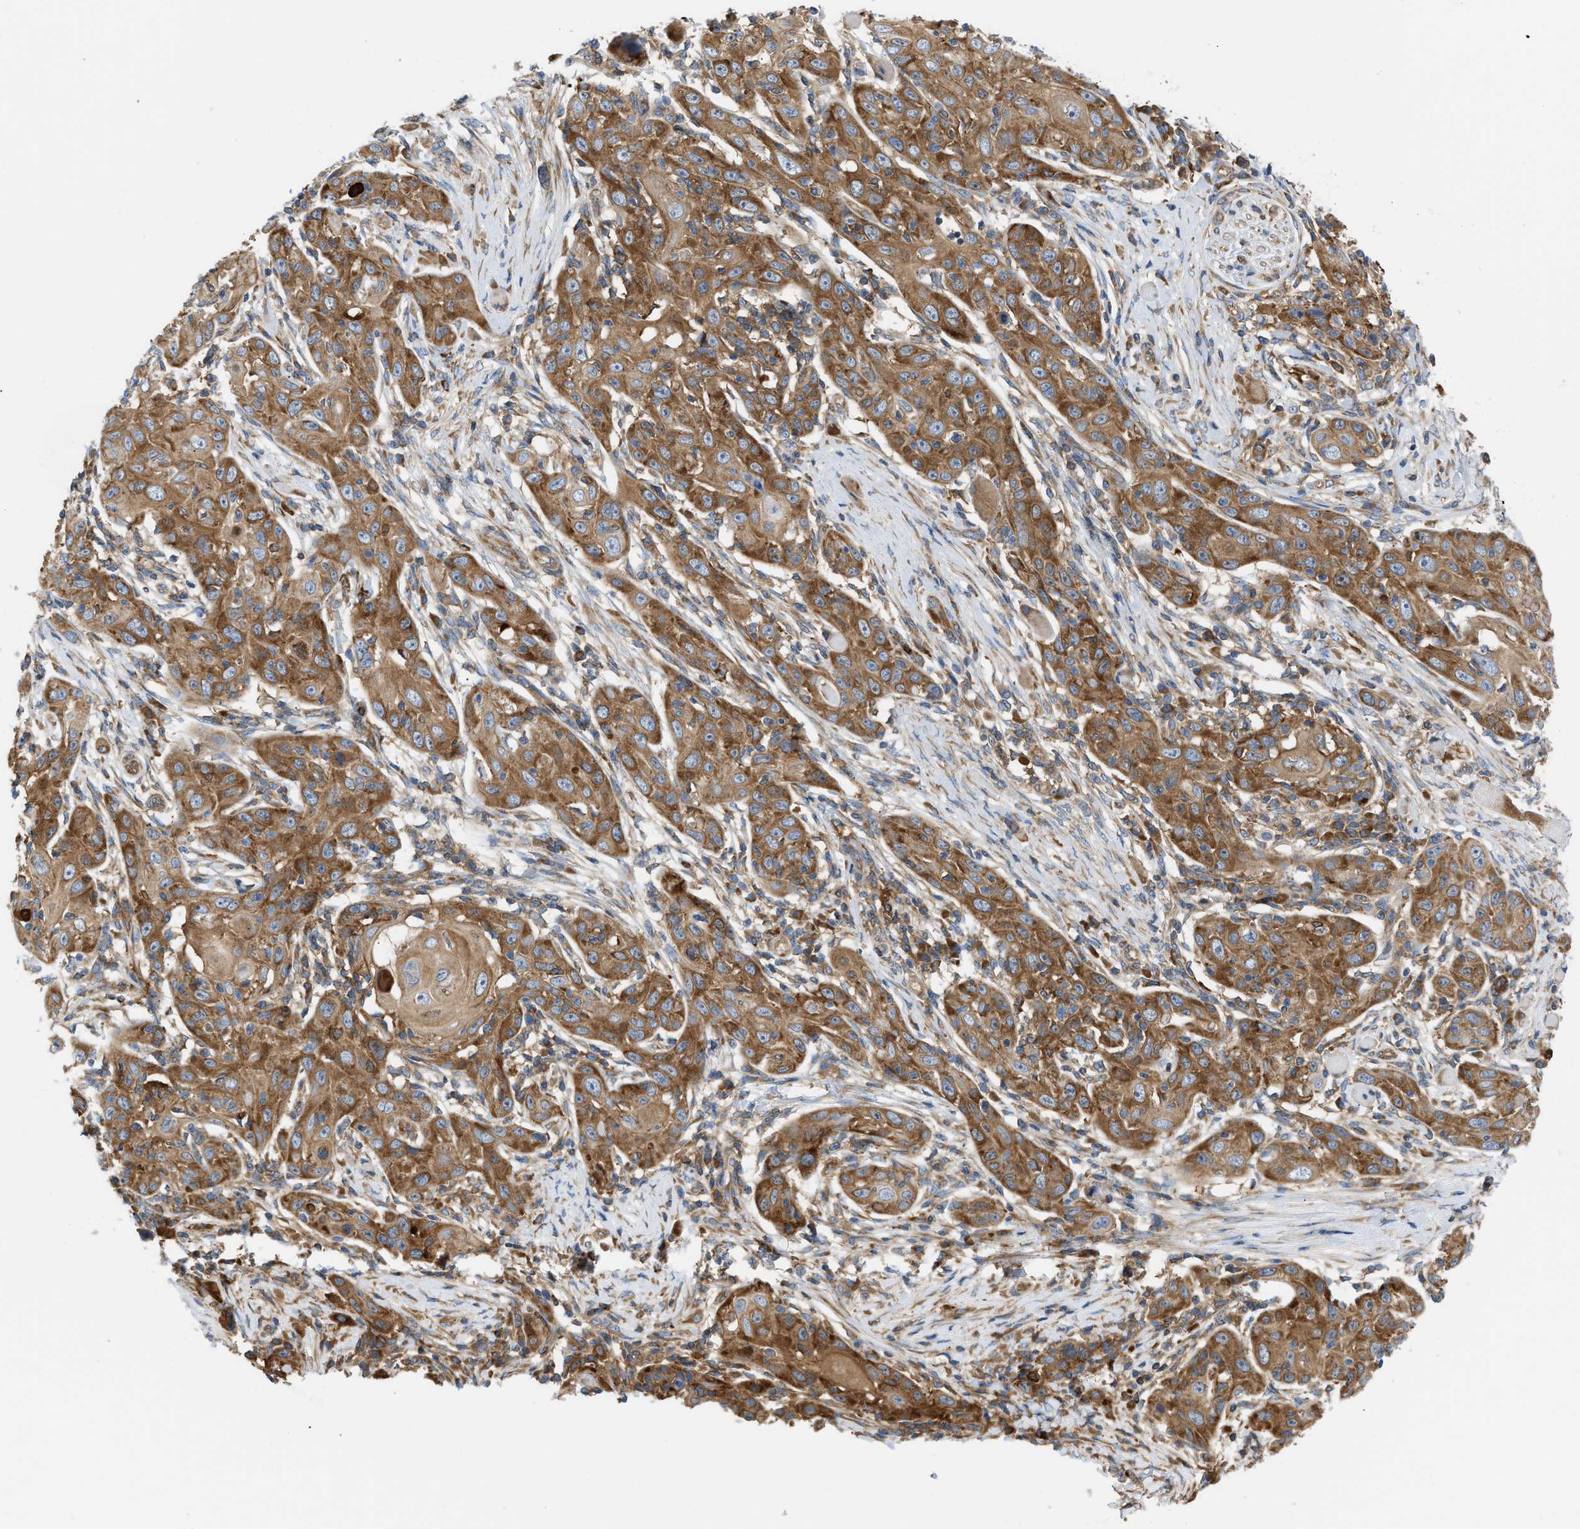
{"staining": {"intensity": "strong", "quantity": ">75%", "location": "cytoplasmic/membranous"}, "tissue": "skin cancer", "cell_type": "Tumor cells", "image_type": "cancer", "snomed": [{"axis": "morphology", "description": "Squamous cell carcinoma, NOS"}, {"axis": "topography", "description": "Skin"}], "caption": "Immunohistochemistry (IHC) of human skin squamous cell carcinoma shows high levels of strong cytoplasmic/membranous expression in approximately >75% of tumor cells.", "gene": "GPAT4", "patient": {"sex": "female", "age": 88}}